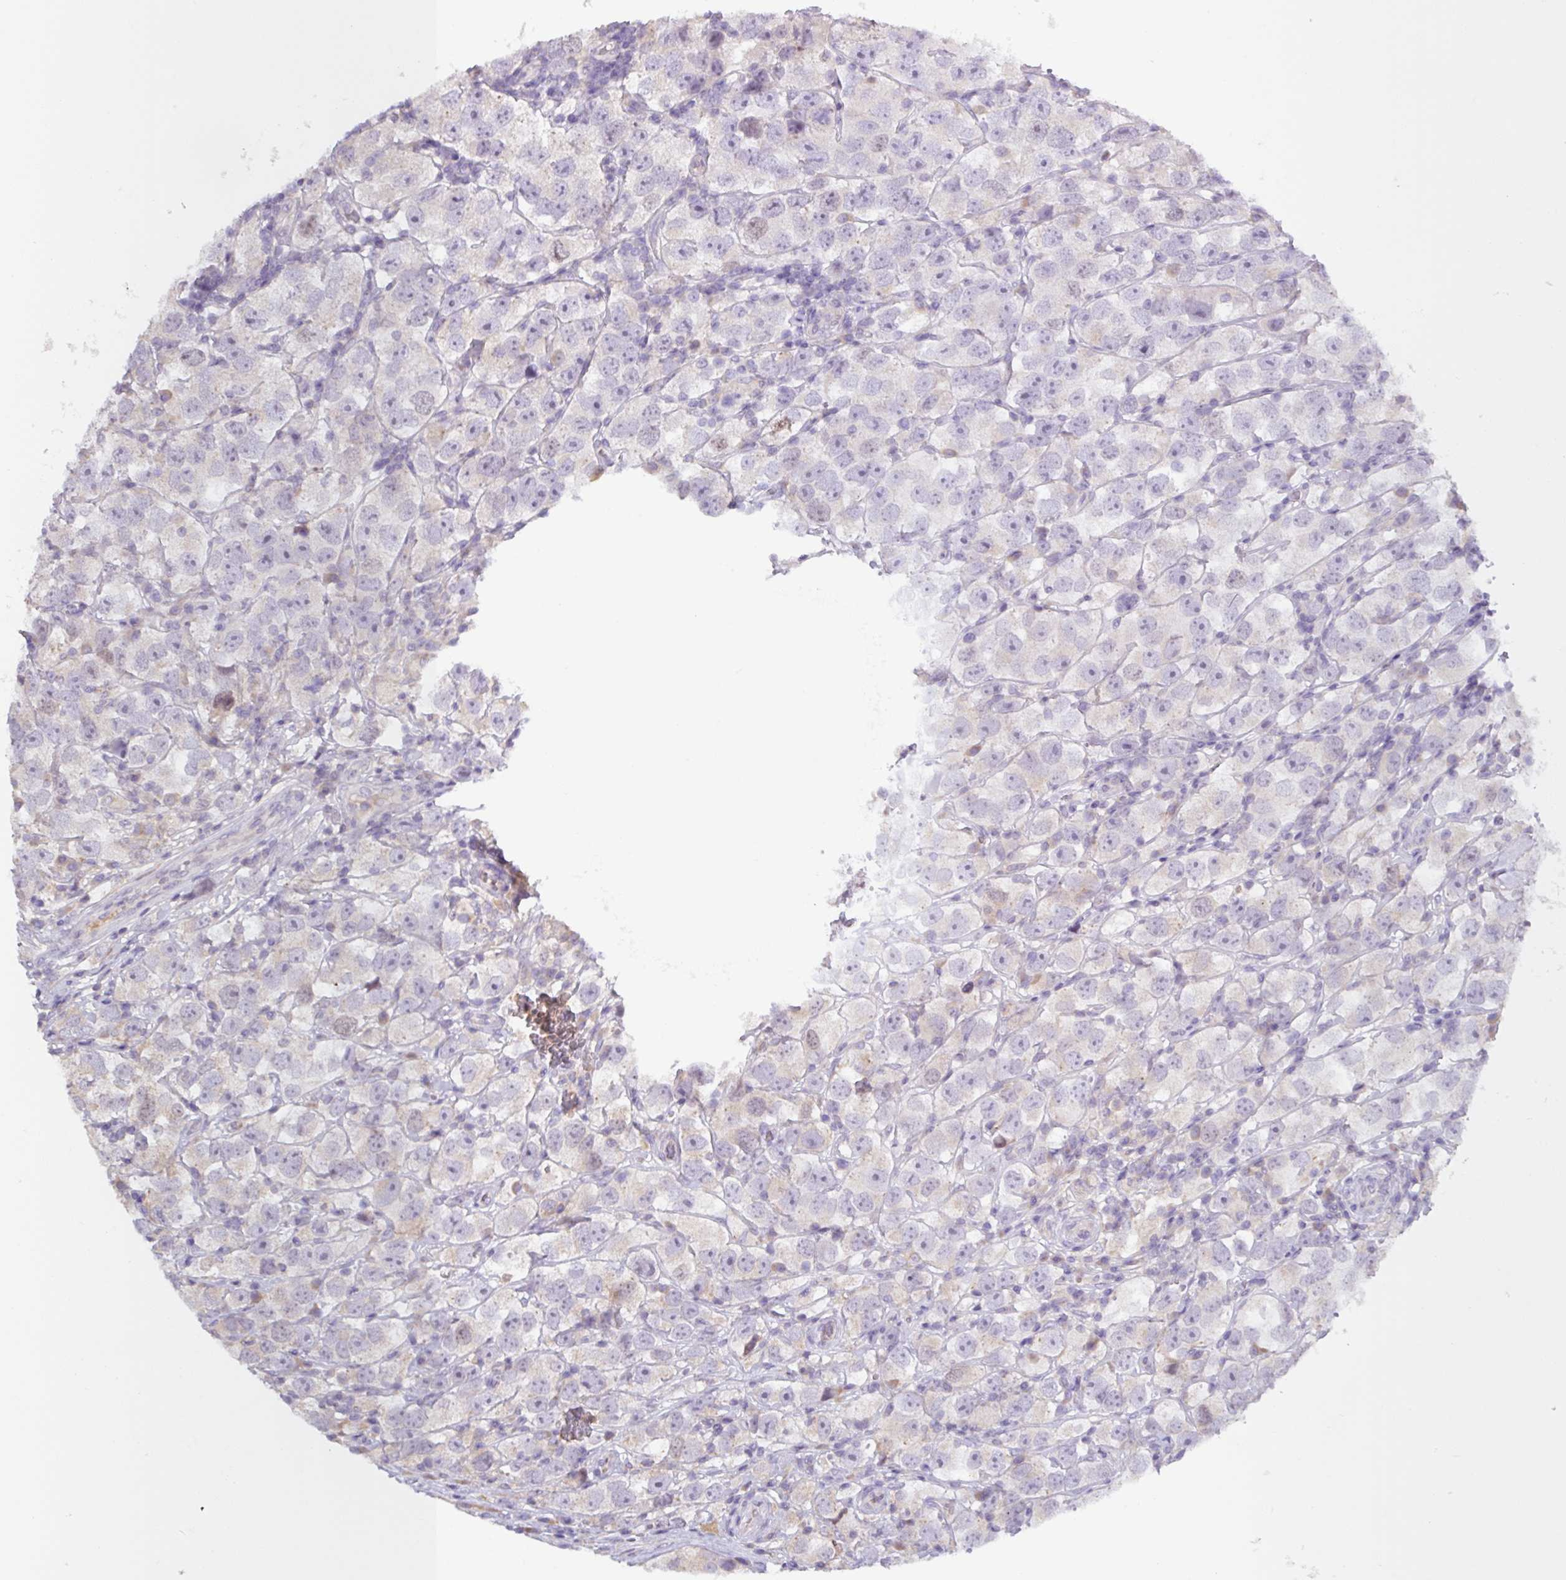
{"staining": {"intensity": "negative", "quantity": "none", "location": "none"}, "tissue": "testis cancer", "cell_type": "Tumor cells", "image_type": "cancer", "snomed": [{"axis": "morphology", "description": "Seminoma, NOS"}, {"axis": "topography", "description": "Testis"}], "caption": "Immunohistochemical staining of human testis cancer (seminoma) reveals no significant positivity in tumor cells.", "gene": "SFTPB", "patient": {"sex": "male", "age": 26}}